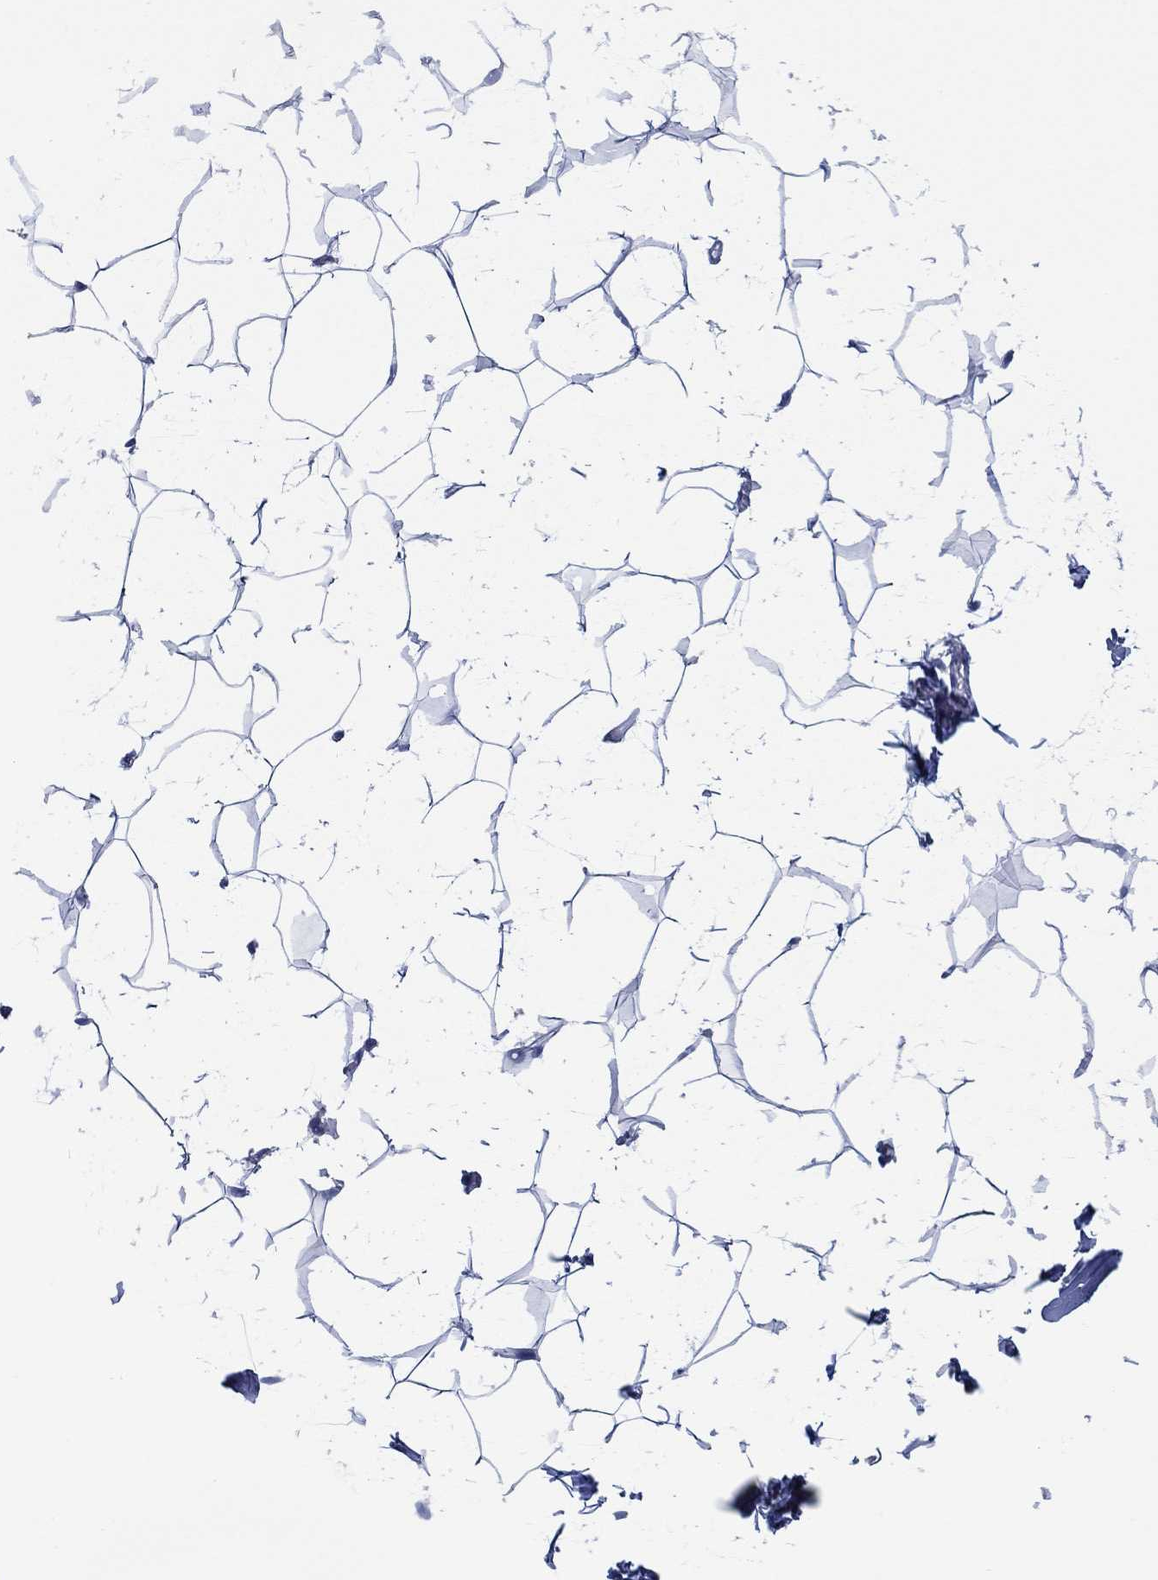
{"staining": {"intensity": "negative", "quantity": "none", "location": "none"}, "tissue": "breast", "cell_type": "Adipocytes", "image_type": "normal", "snomed": [{"axis": "morphology", "description": "Normal tissue, NOS"}, {"axis": "topography", "description": "Breast"}], "caption": "This is an immunohistochemistry image of unremarkable breast. There is no positivity in adipocytes.", "gene": "TOMM20L", "patient": {"sex": "female", "age": 32}}